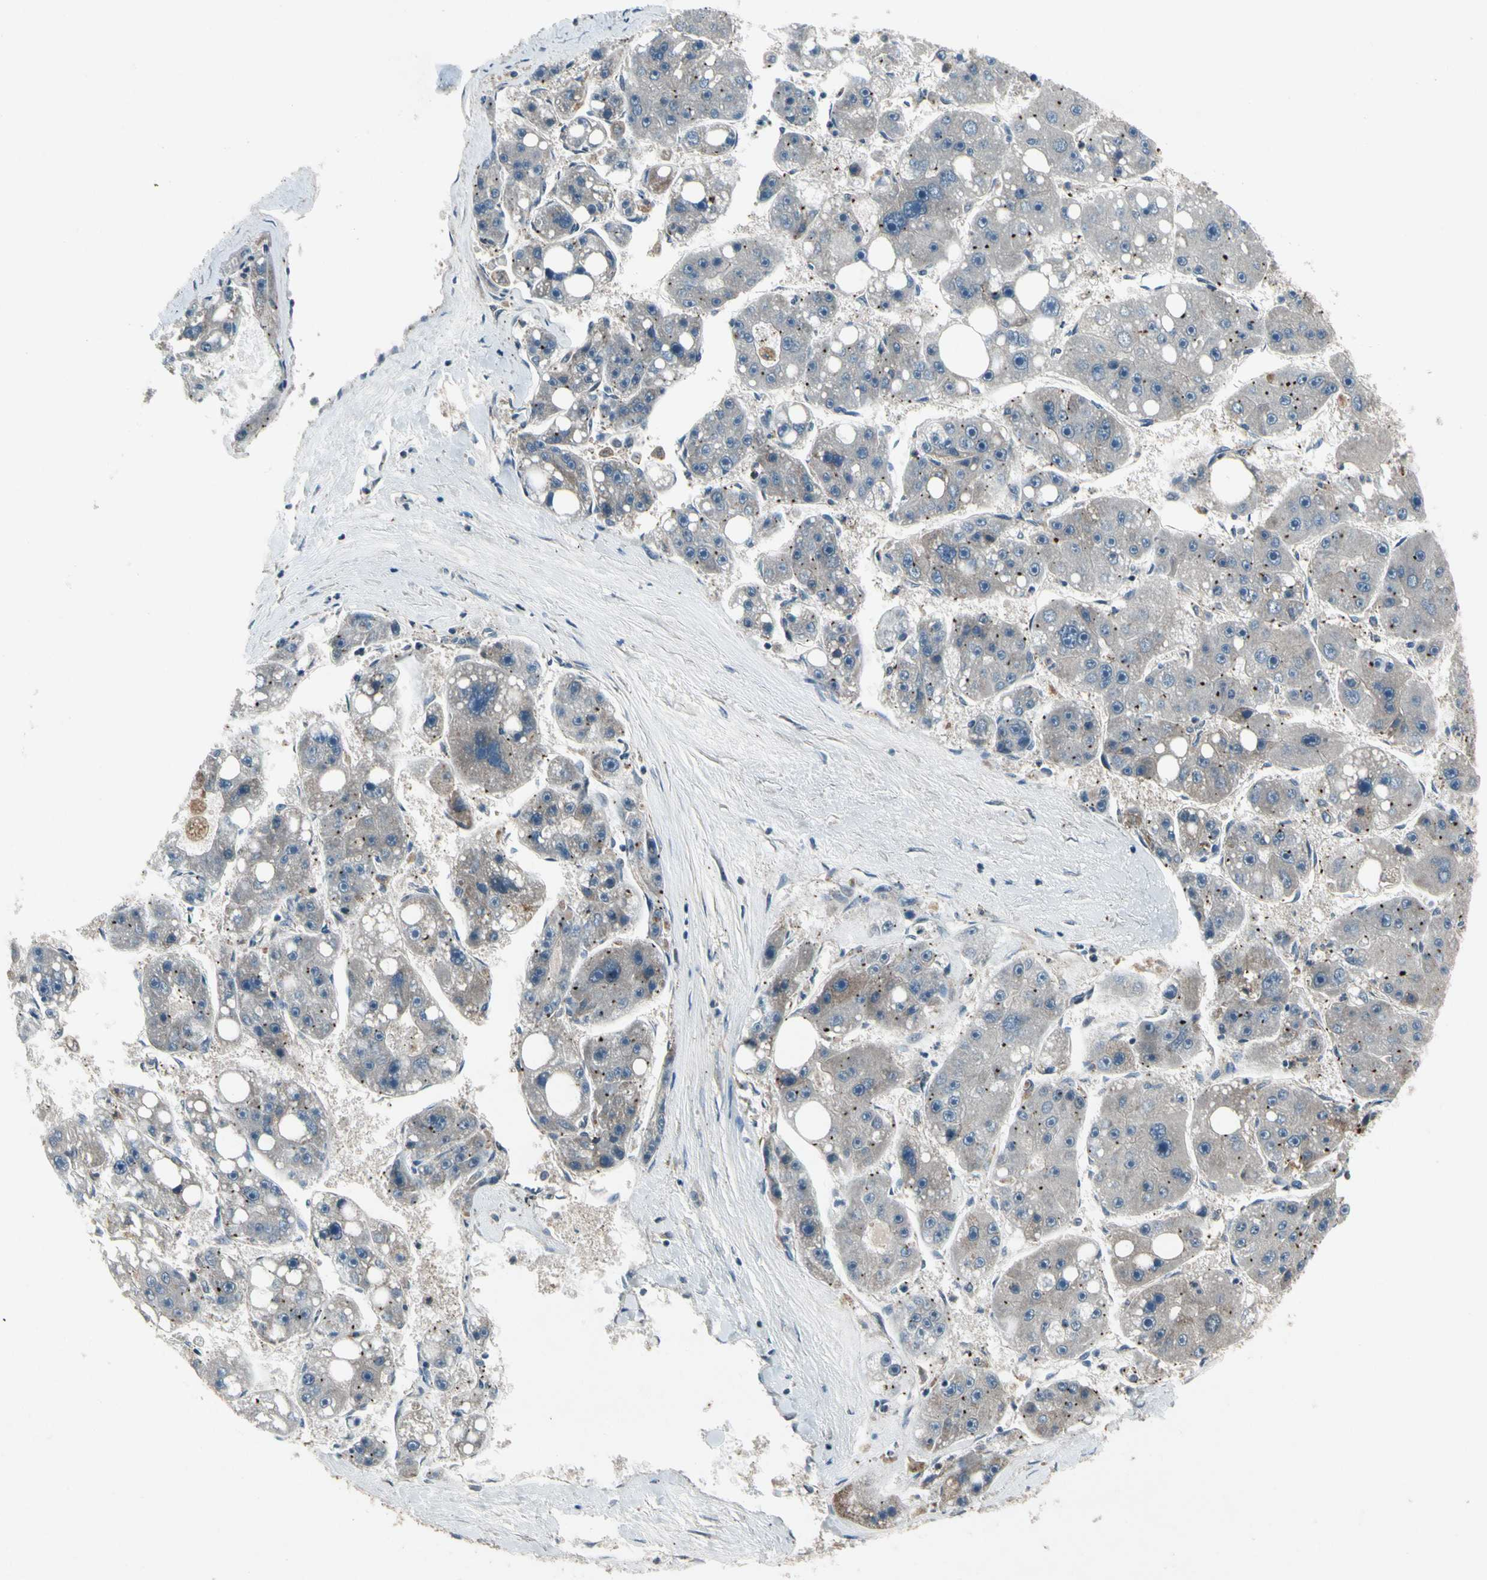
{"staining": {"intensity": "weak", "quantity": "<25%", "location": "cytoplasmic/membranous"}, "tissue": "liver cancer", "cell_type": "Tumor cells", "image_type": "cancer", "snomed": [{"axis": "morphology", "description": "Carcinoma, Hepatocellular, NOS"}, {"axis": "topography", "description": "Liver"}], "caption": "Immunohistochemical staining of liver cancer reveals no significant expression in tumor cells.", "gene": "NMI", "patient": {"sex": "female", "age": 61}}